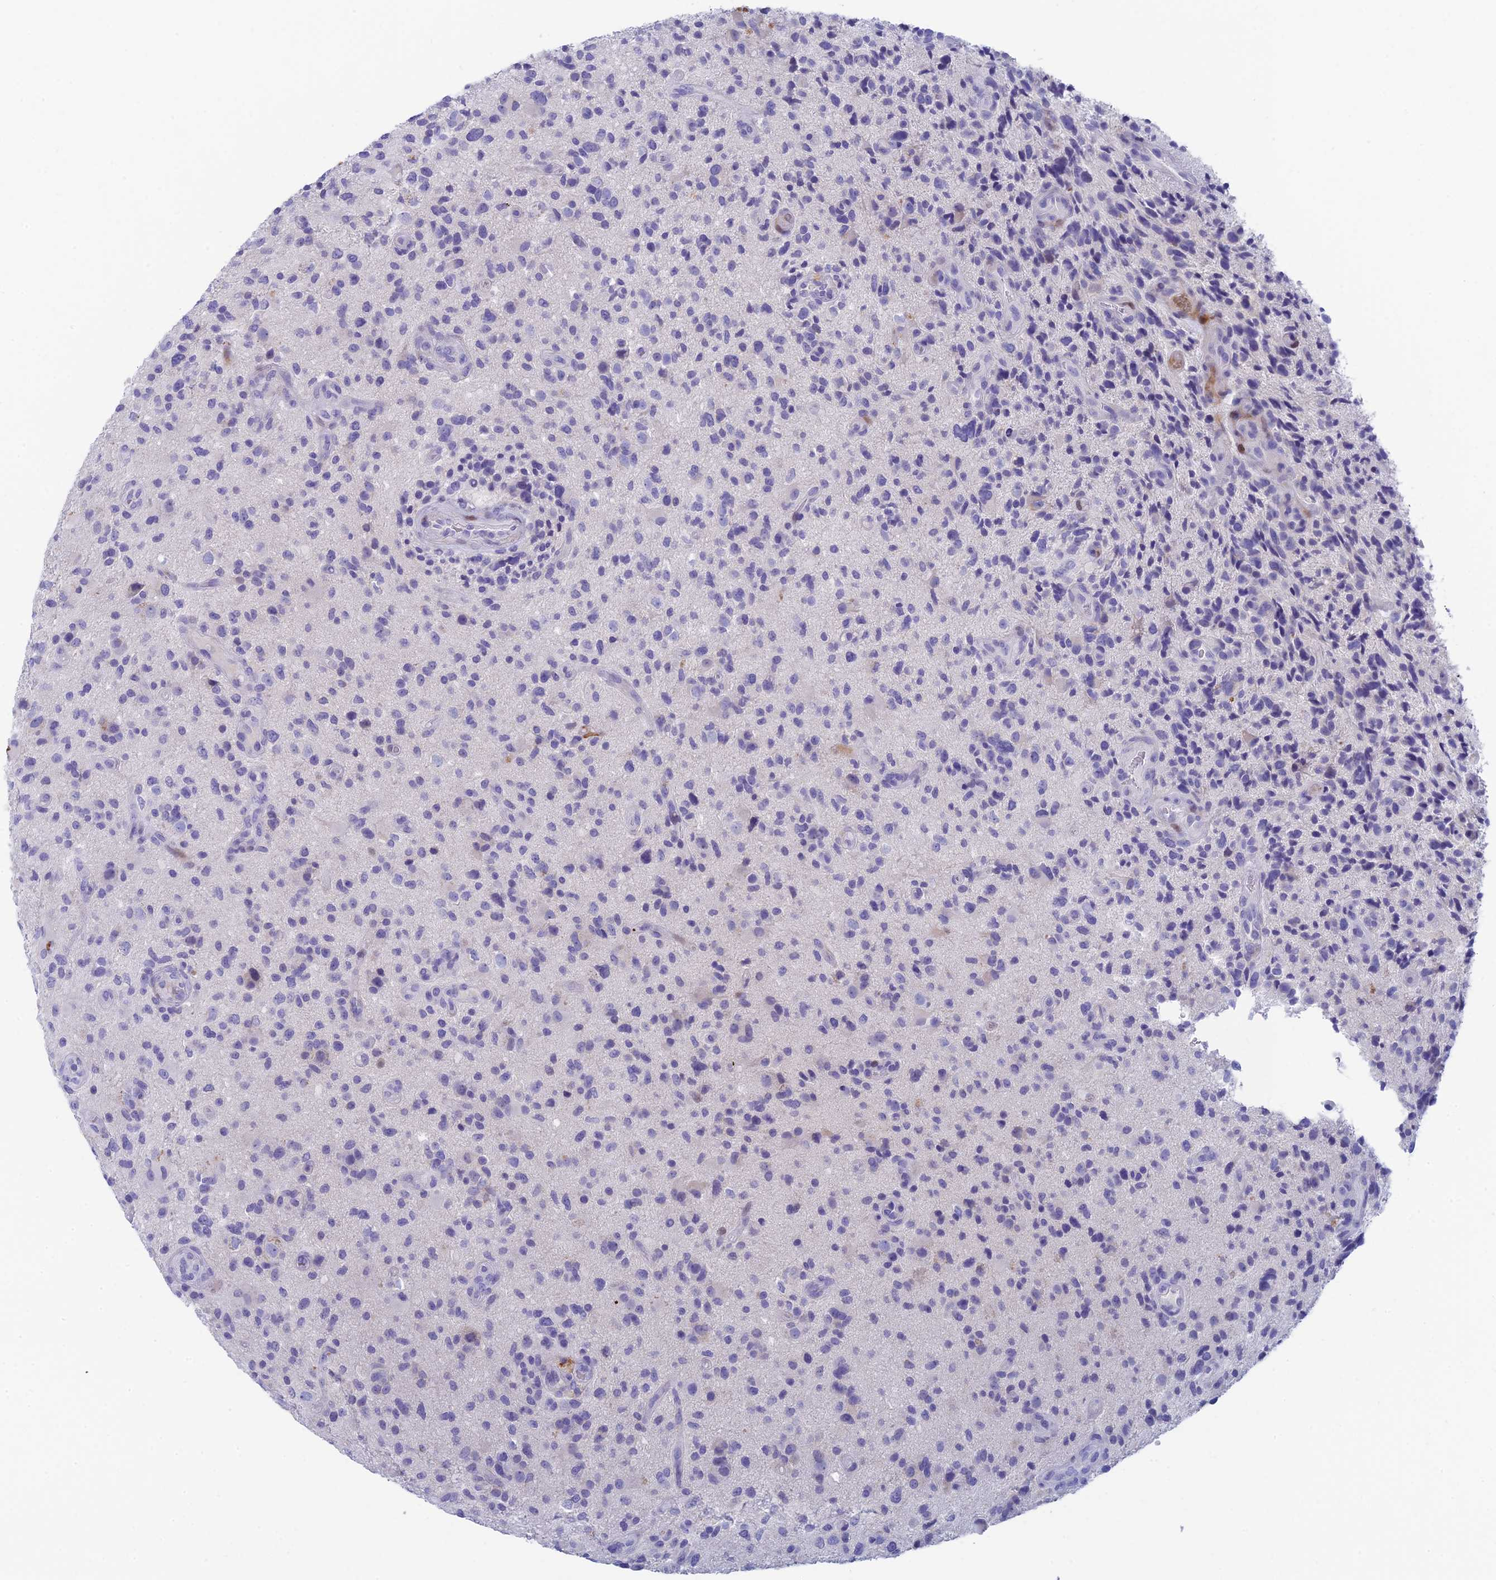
{"staining": {"intensity": "negative", "quantity": "none", "location": "none"}, "tissue": "glioma", "cell_type": "Tumor cells", "image_type": "cancer", "snomed": [{"axis": "morphology", "description": "Glioma, malignant, High grade"}, {"axis": "topography", "description": "Brain"}], "caption": "Human malignant glioma (high-grade) stained for a protein using immunohistochemistry (IHC) exhibits no expression in tumor cells.", "gene": "REXO5", "patient": {"sex": "male", "age": 47}}